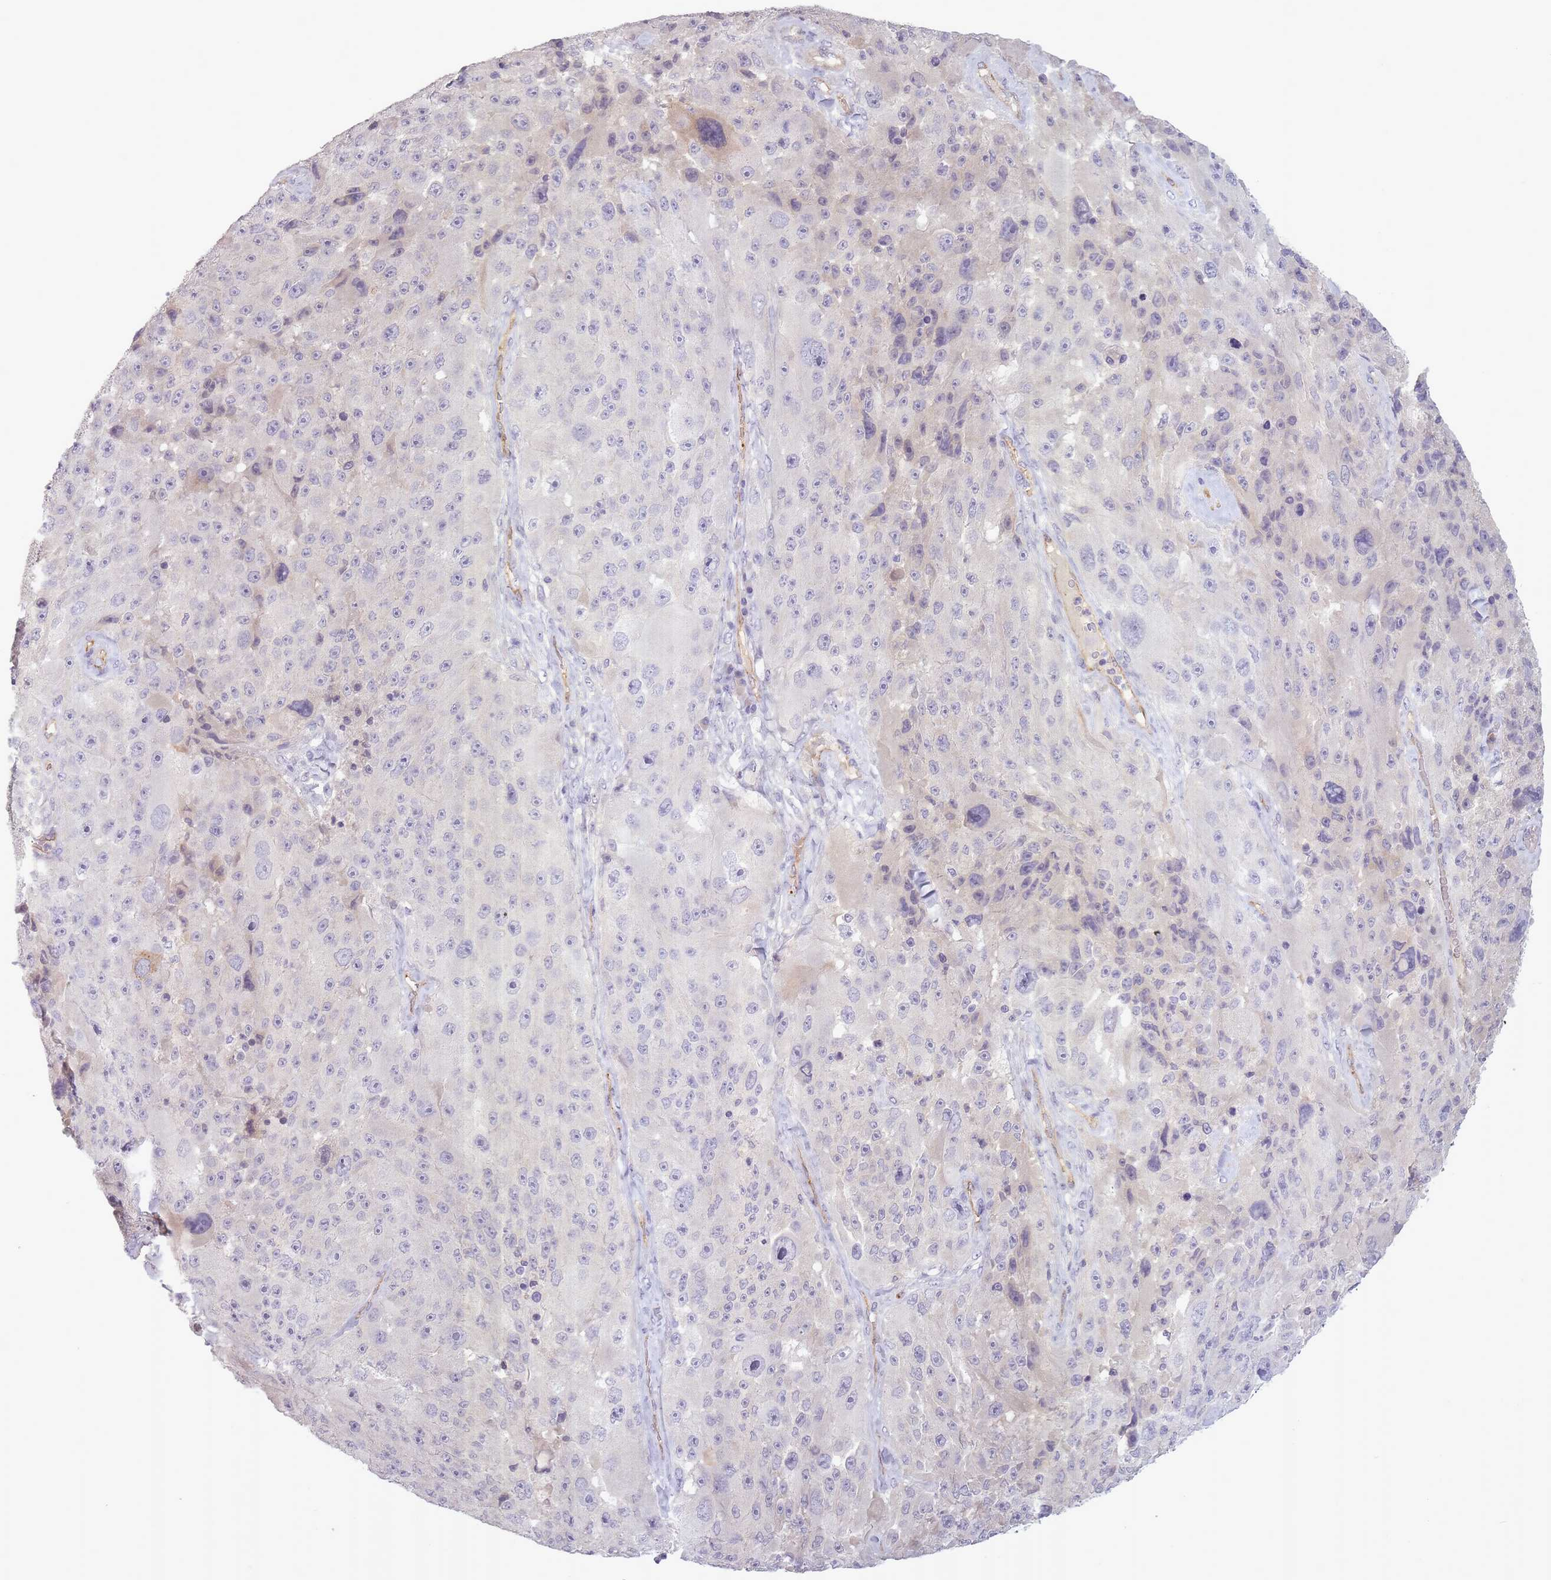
{"staining": {"intensity": "negative", "quantity": "none", "location": "none"}, "tissue": "melanoma", "cell_type": "Tumor cells", "image_type": "cancer", "snomed": [{"axis": "morphology", "description": "Malignant melanoma, Metastatic site"}, {"axis": "topography", "description": "Lymph node"}], "caption": "Protein analysis of melanoma exhibits no significant positivity in tumor cells.", "gene": "SLC8A2", "patient": {"sex": "male", "age": 62}}